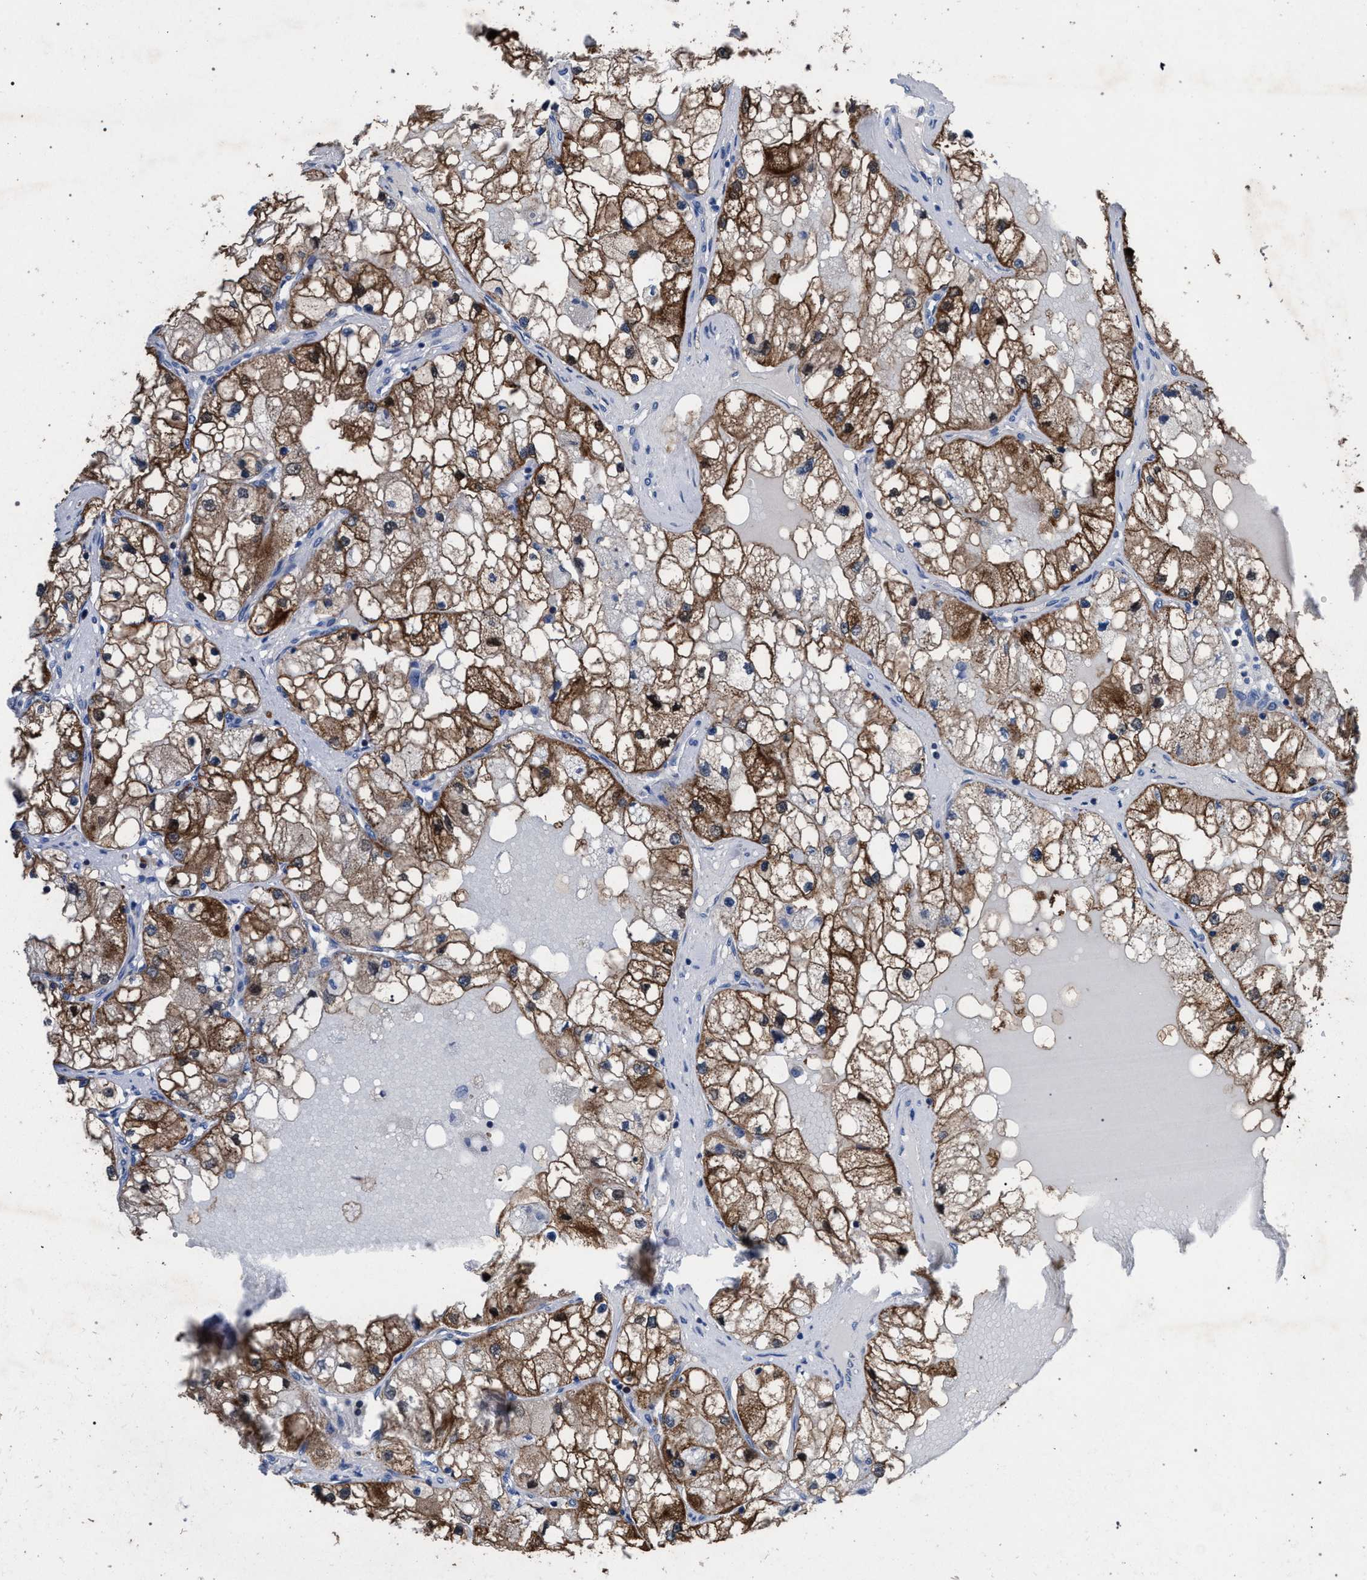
{"staining": {"intensity": "moderate", "quantity": ">75%", "location": "cytoplasmic/membranous"}, "tissue": "renal cancer", "cell_type": "Tumor cells", "image_type": "cancer", "snomed": [{"axis": "morphology", "description": "Adenocarcinoma, NOS"}, {"axis": "topography", "description": "Kidney"}], "caption": "Moderate cytoplasmic/membranous positivity is appreciated in about >75% of tumor cells in adenocarcinoma (renal). (Brightfield microscopy of DAB IHC at high magnification).", "gene": "CRYZ", "patient": {"sex": "male", "age": 68}}